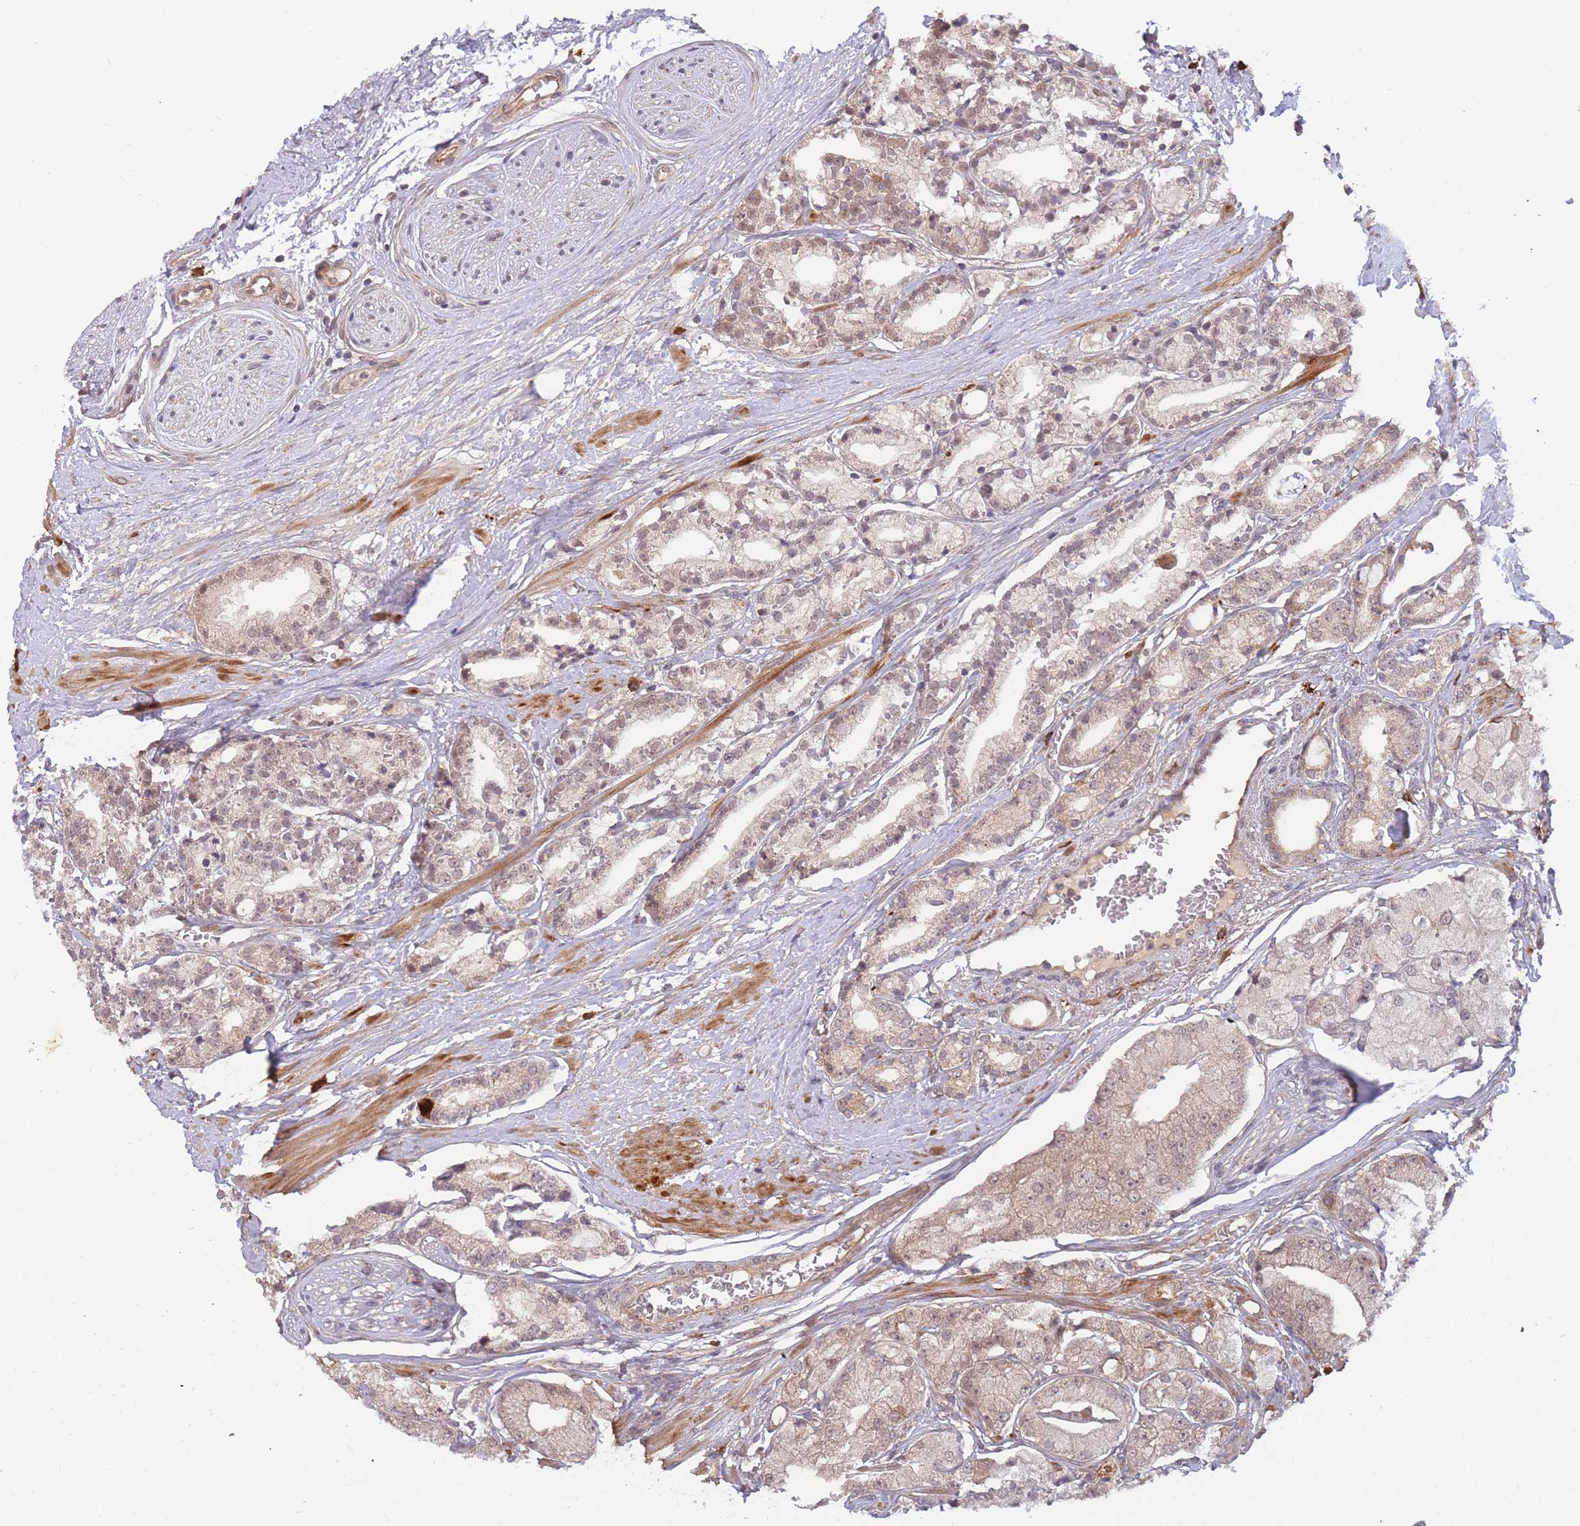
{"staining": {"intensity": "weak", "quantity": "<25%", "location": "nuclear"}, "tissue": "prostate cancer", "cell_type": "Tumor cells", "image_type": "cancer", "snomed": [{"axis": "morphology", "description": "Adenocarcinoma, High grade"}, {"axis": "topography", "description": "Prostate"}], "caption": "DAB immunohistochemical staining of human prostate cancer displays no significant positivity in tumor cells.", "gene": "SMC6", "patient": {"sex": "male", "age": 71}}